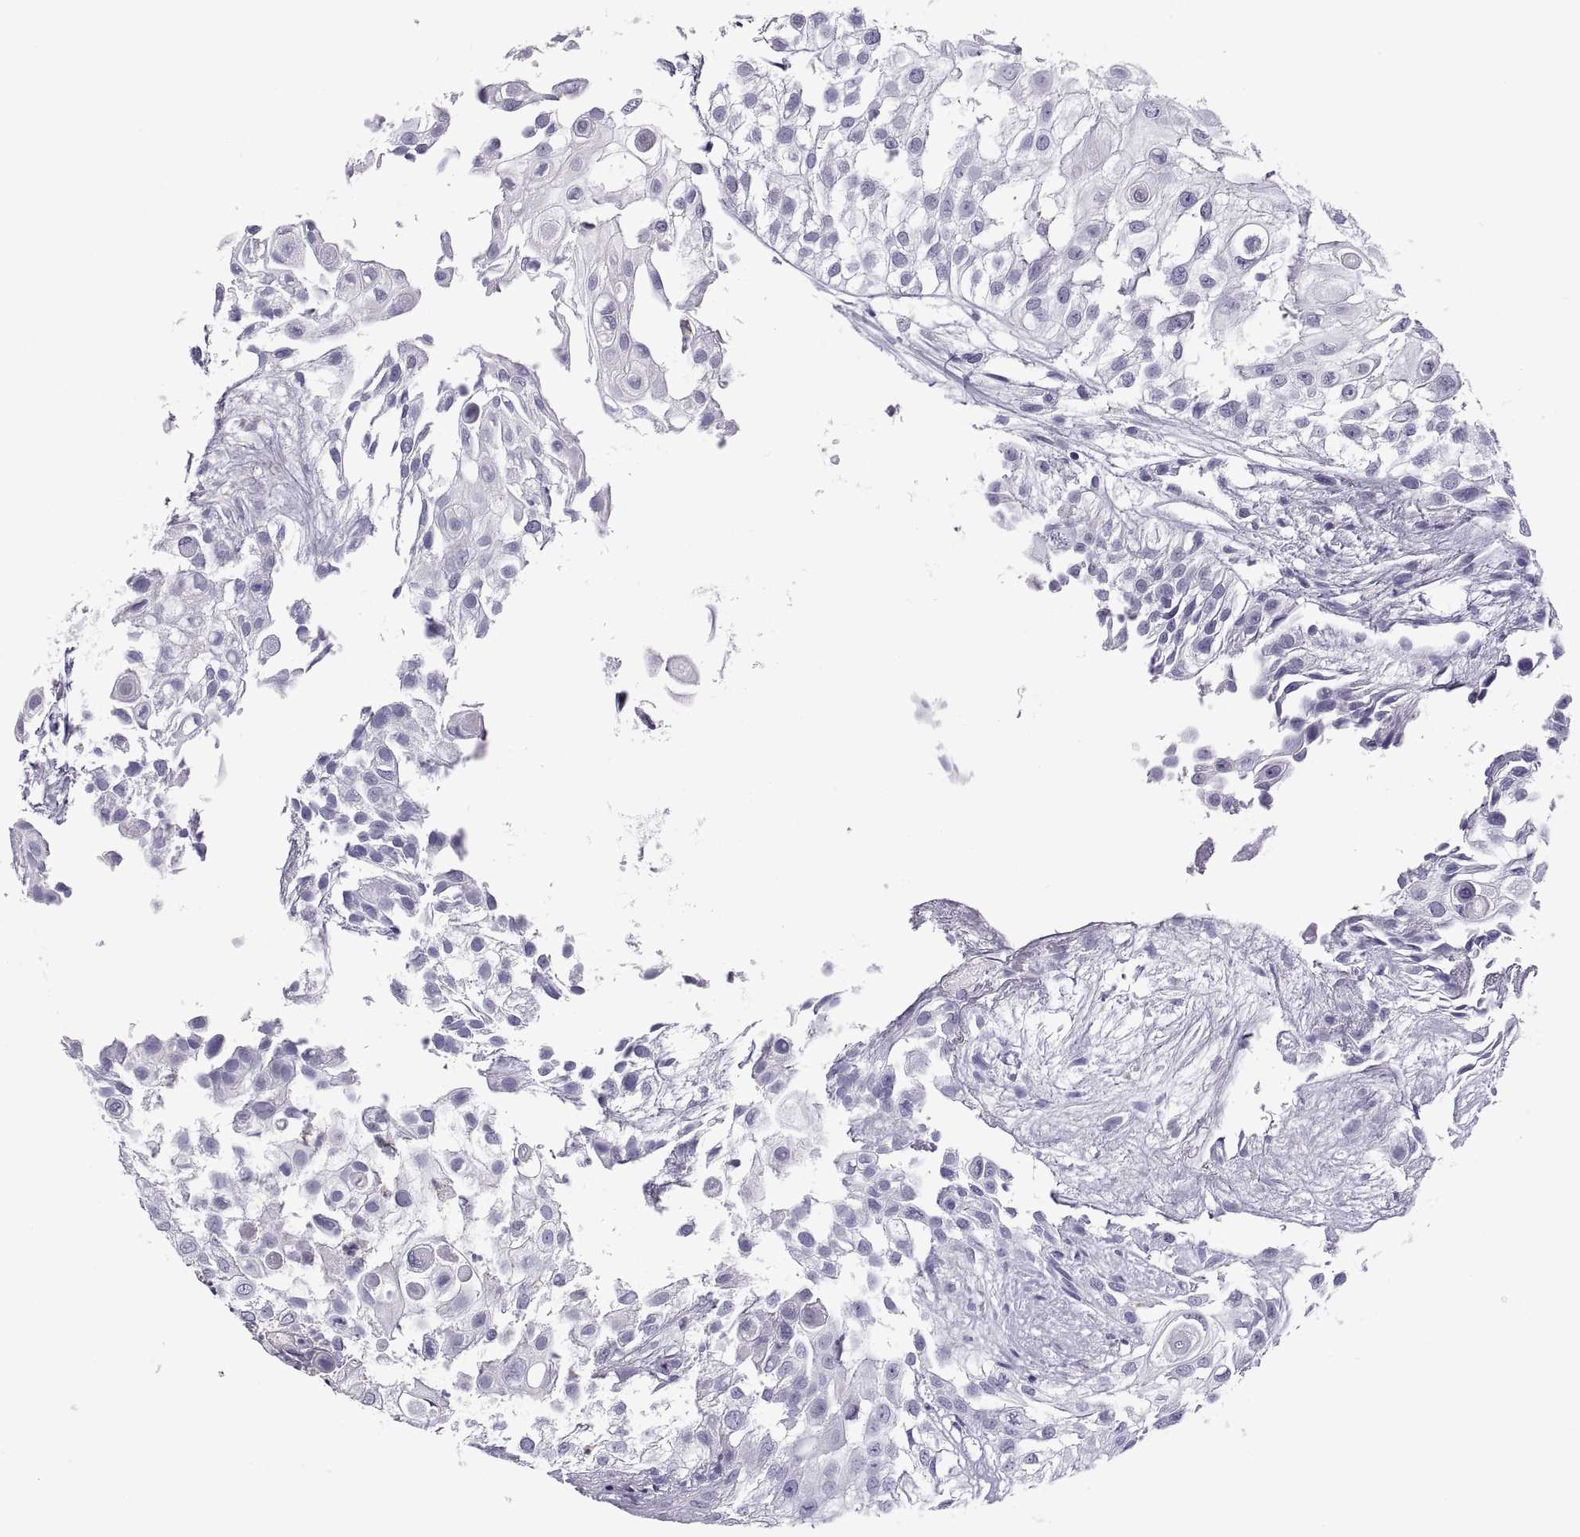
{"staining": {"intensity": "negative", "quantity": "none", "location": "none"}, "tissue": "urothelial cancer", "cell_type": "Tumor cells", "image_type": "cancer", "snomed": [{"axis": "morphology", "description": "Urothelial carcinoma, High grade"}, {"axis": "topography", "description": "Urinary bladder"}], "caption": "Immunohistochemistry (IHC) photomicrograph of neoplastic tissue: human urothelial carcinoma (high-grade) stained with DAB displays no significant protein positivity in tumor cells.", "gene": "RGS19", "patient": {"sex": "female", "age": 79}}